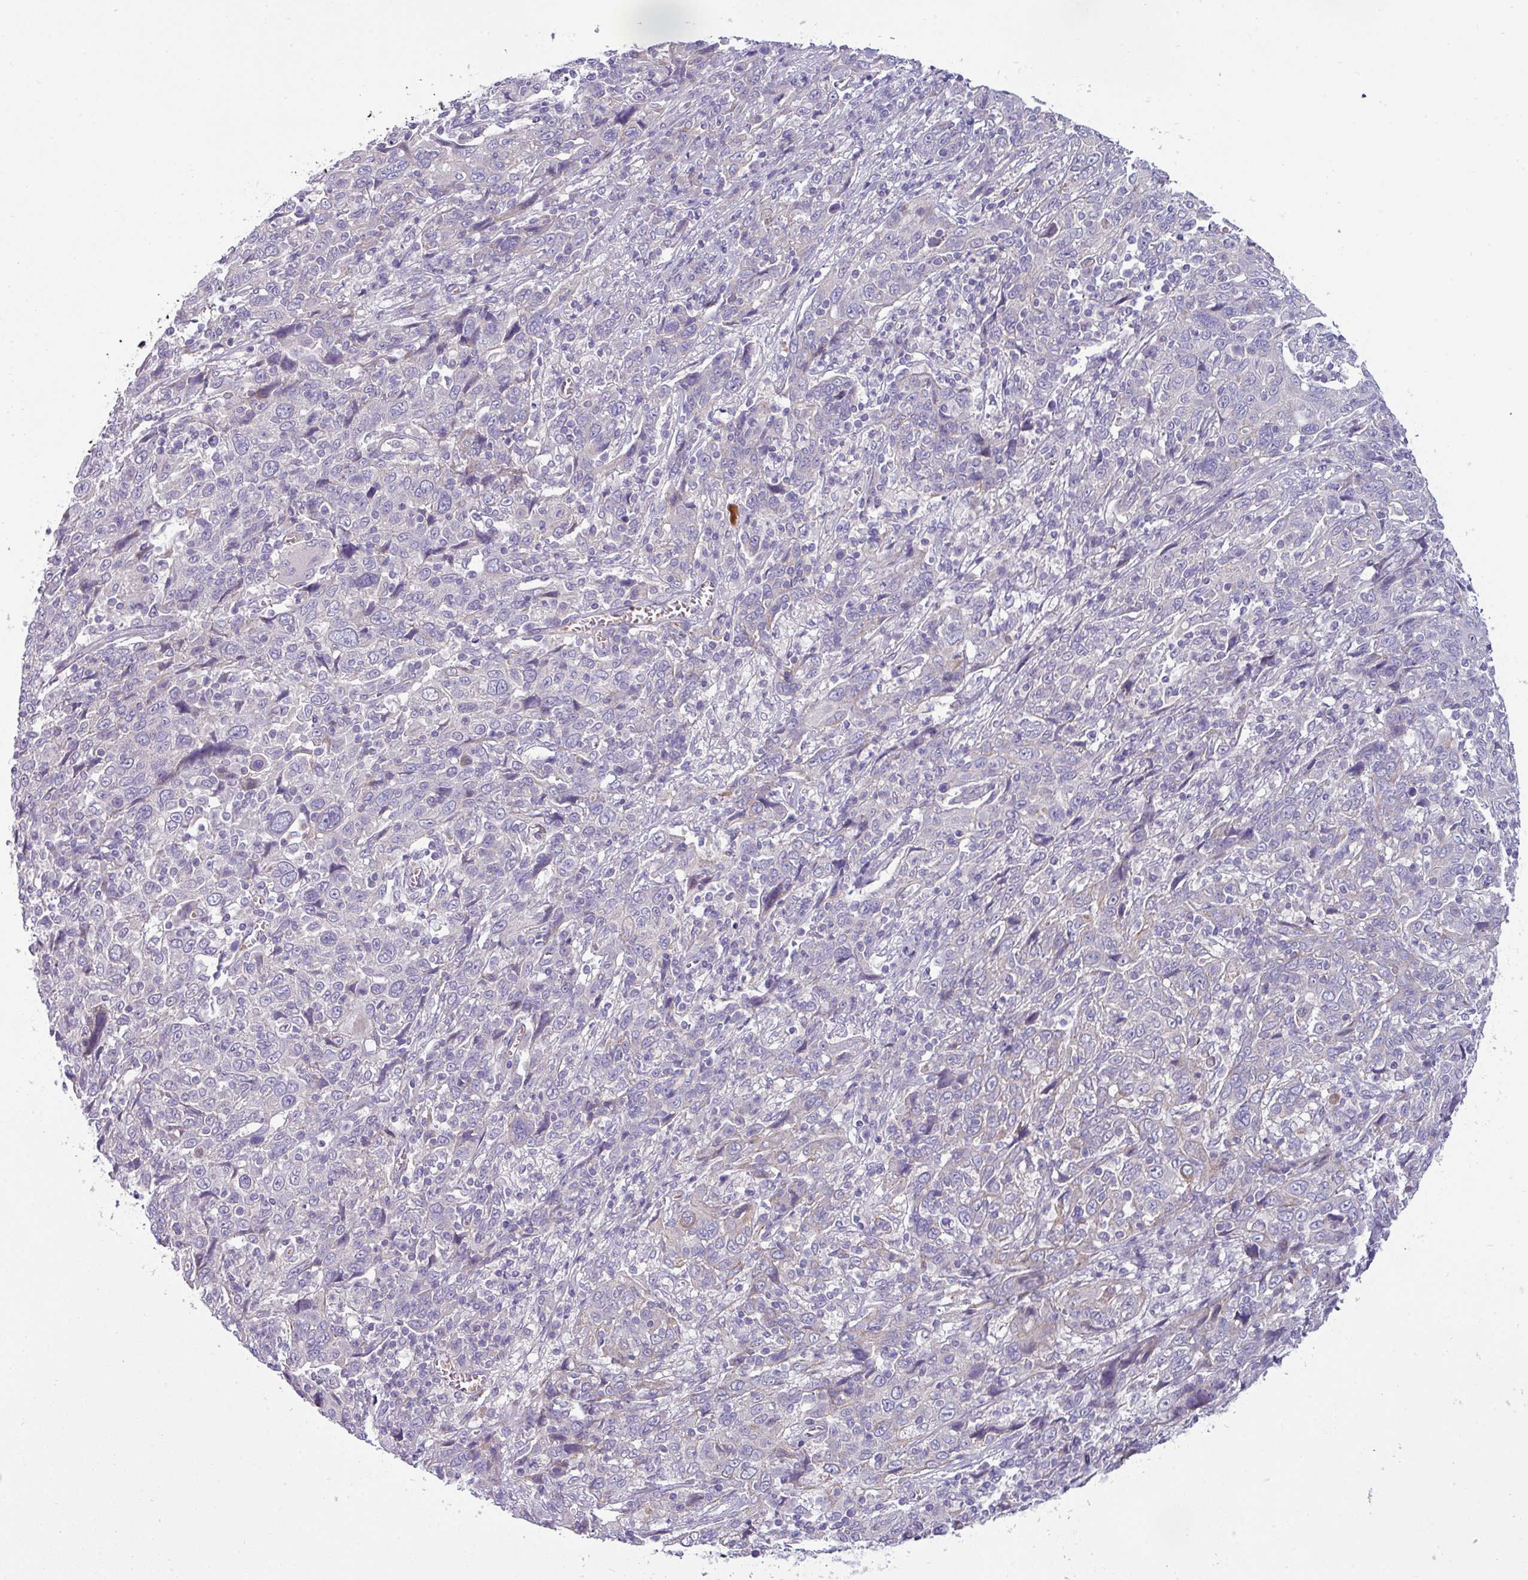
{"staining": {"intensity": "negative", "quantity": "none", "location": "none"}, "tissue": "cervical cancer", "cell_type": "Tumor cells", "image_type": "cancer", "snomed": [{"axis": "morphology", "description": "Squamous cell carcinoma, NOS"}, {"axis": "topography", "description": "Cervix"}], "caption": "Immunohistochemistry (IHC) of human cervical squamous cell carcinoma demonstrates no staining in tumor cells.", "gene": "ACAP3", "patient": {"sex": "female", "age": 46}}